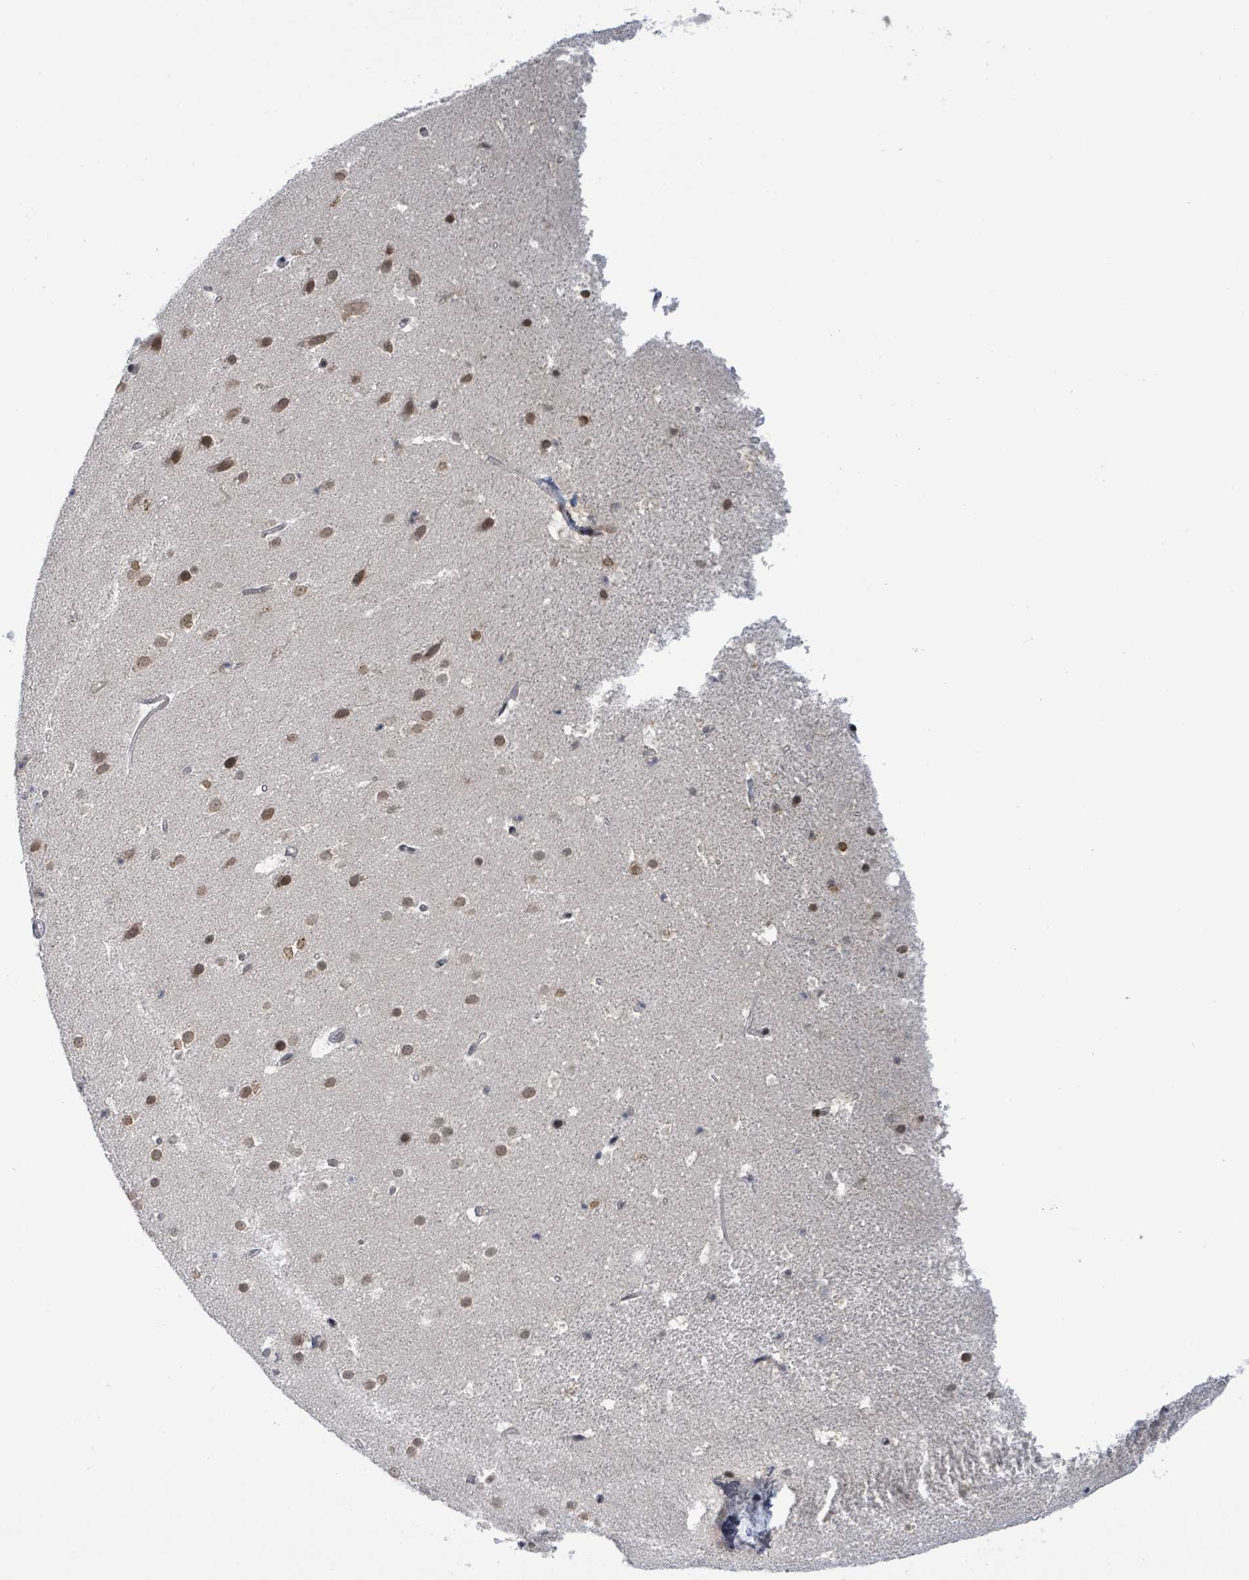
{"staining": {"intensity": "moderate", "quantity": "<25%", "location": "nuclear"}, "tissue": "hippocampus", "cell_type": "Glial cells", "image_type": "normal", "snomed": [{"axis": "morphology", "description": "Normal tissue, NOS"}, {"axis": "topography", "description": "Hippocampus"}], "caption": "High-power microscopy captured an IHC micrograph of benign hippocampus, revealing moderate nuclear expression in approximately <25% of glial cells.", "gene": "SBF2", "patient": {"sex": "male", "age": 37}}